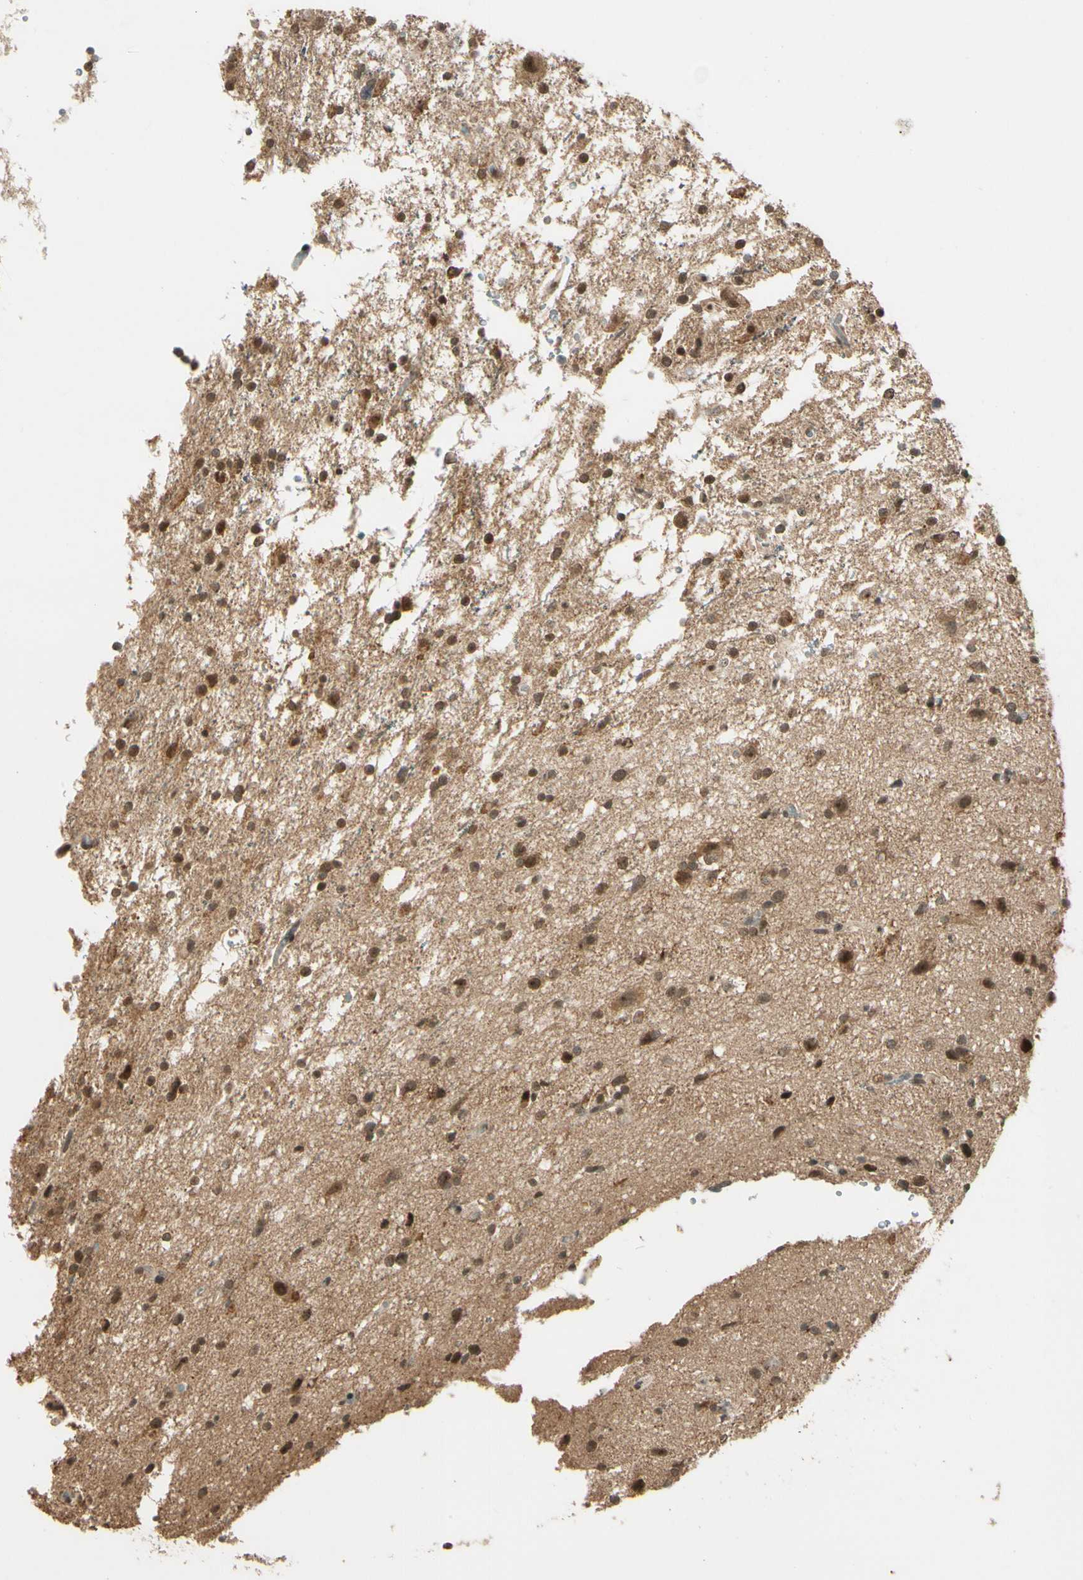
{"staining": {"intensity": "moderate", "quantity": ">75%", "location": "cytoplasmic/membranous,nuclear"}, "tissue": "glioma", "cell_type": "Tumor cells", "image_type": "cancer", "snomed": [{"axis": "morphology", "description": "Glioma, malignant, High grade"}, {"axis": "topography", "description": "Brain"}], "caption": "Tumor cells exhibit moderate cytoplasmic/membranous and nuclear expression in about >75% of cells in high-grade glioma (malignant).", "gene": "ZSCAN12", "patient": {"sex": "male", "age": 33}}